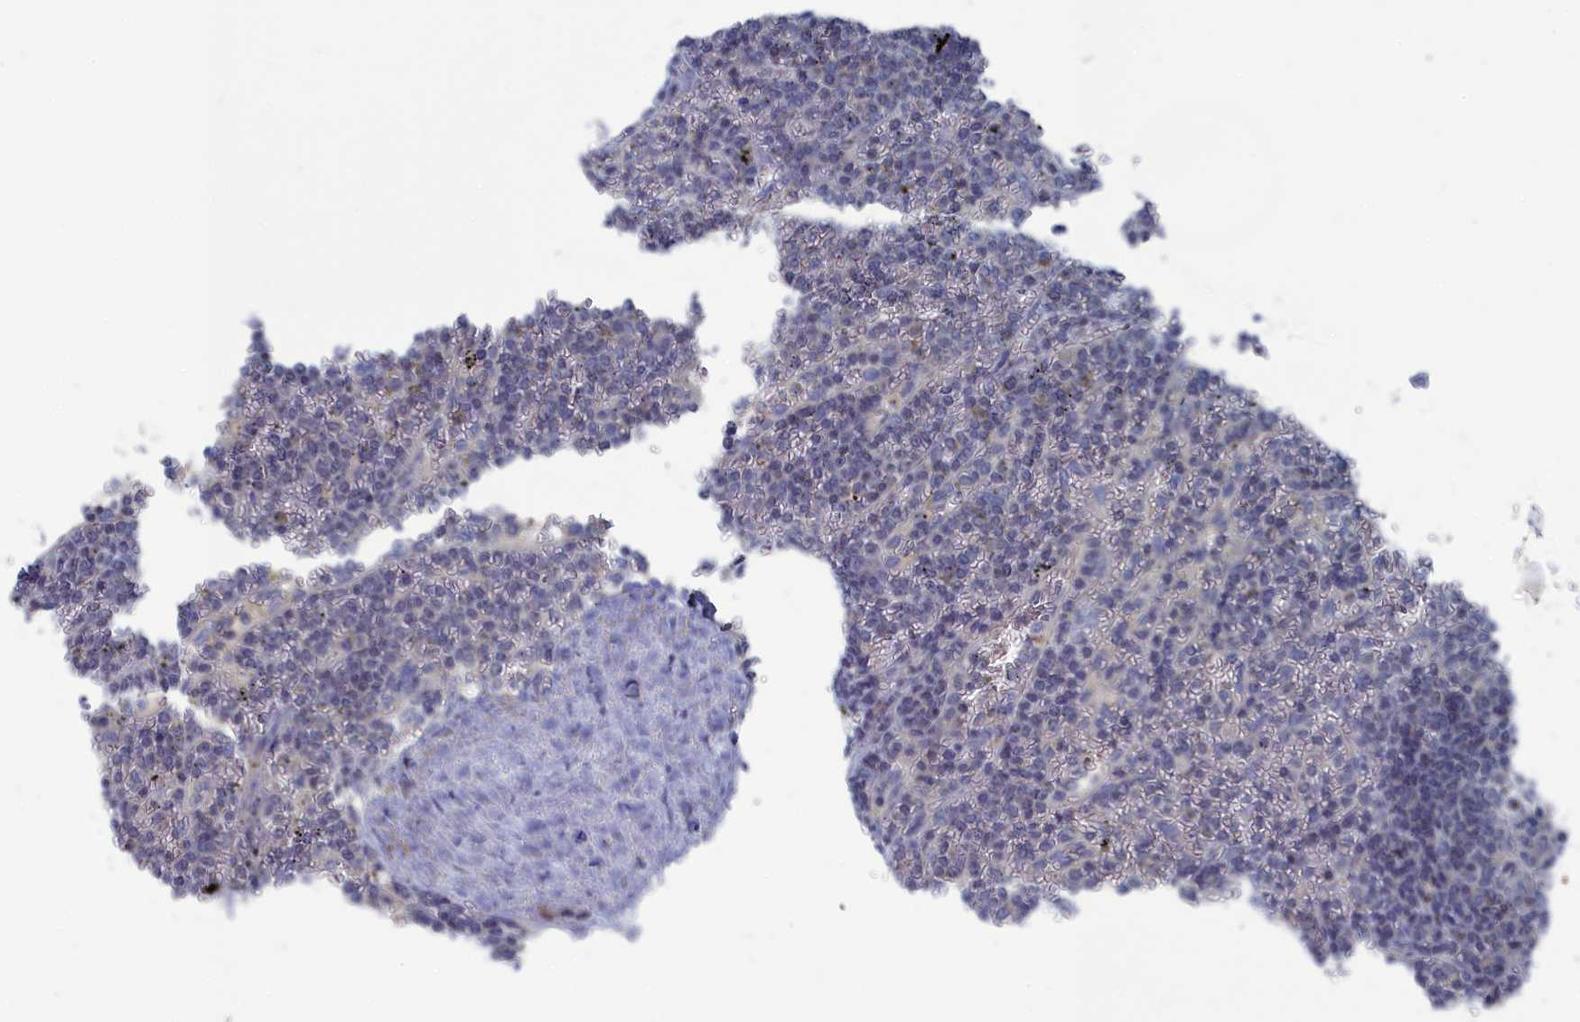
{"staining": {"intensity": "negative", "quantity": "none", "location": "none"}, "tissue": "lymphoma", "cell_type": "Tumor cells", "image_type": "cancer", "snomed": [{"axis": "morphology", "description": "Malignant lymphoma, non-Hodgkin's type, Low grade"}, {"axis": "topography", "description": "Spleen"}], "caption": "Immunohistochemistry (IHC) image of neoplastic tissue: low-grade malignant lymphoma, non-Hodgkin's type stained with DAB demonstrates no significant protein staining in tumor cells.", "gene": "CEND1", "patient": {"sex": "female", "age": 19}}